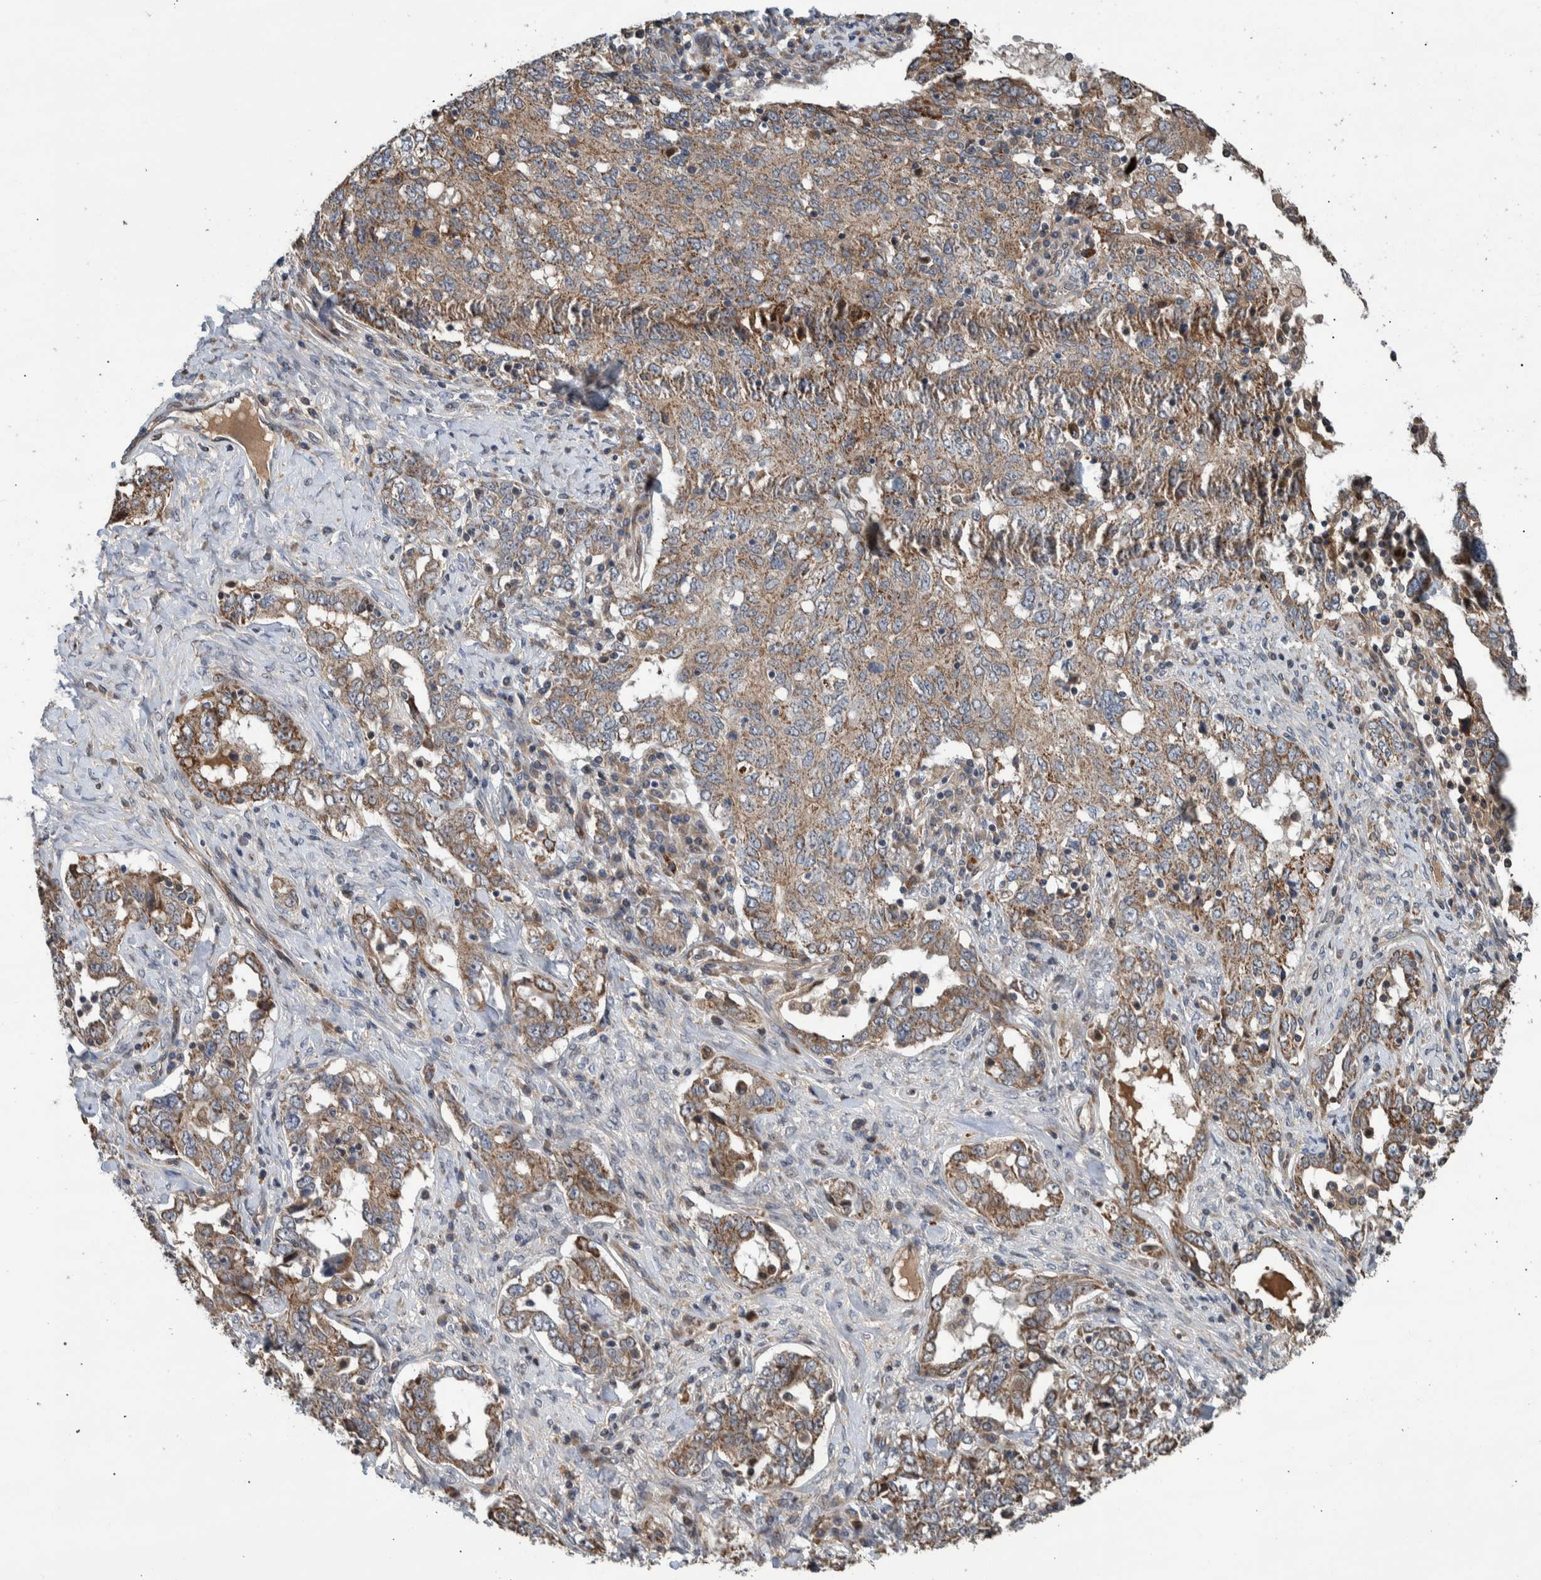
{"staining": {"intensity": "weak", "quantity": ">75%", "location": "cytoplasmic/membranous"}, "tissue": "ovarian cancer", "cell_type": "Tumor cells", "image_type": "cancer", "snomed": [{"axis": "morphology", "description": "Carcinoma, endometroid"}, {"axis": "topography", "description": "Ovary"}], "caption": "Human ovarian cancer (endometroid carcinoma) stained with a protein marker displays weak staining in tumor cells.", "gene": "B3GNTL1", "patient": {"sex": "female", "age": 62}}